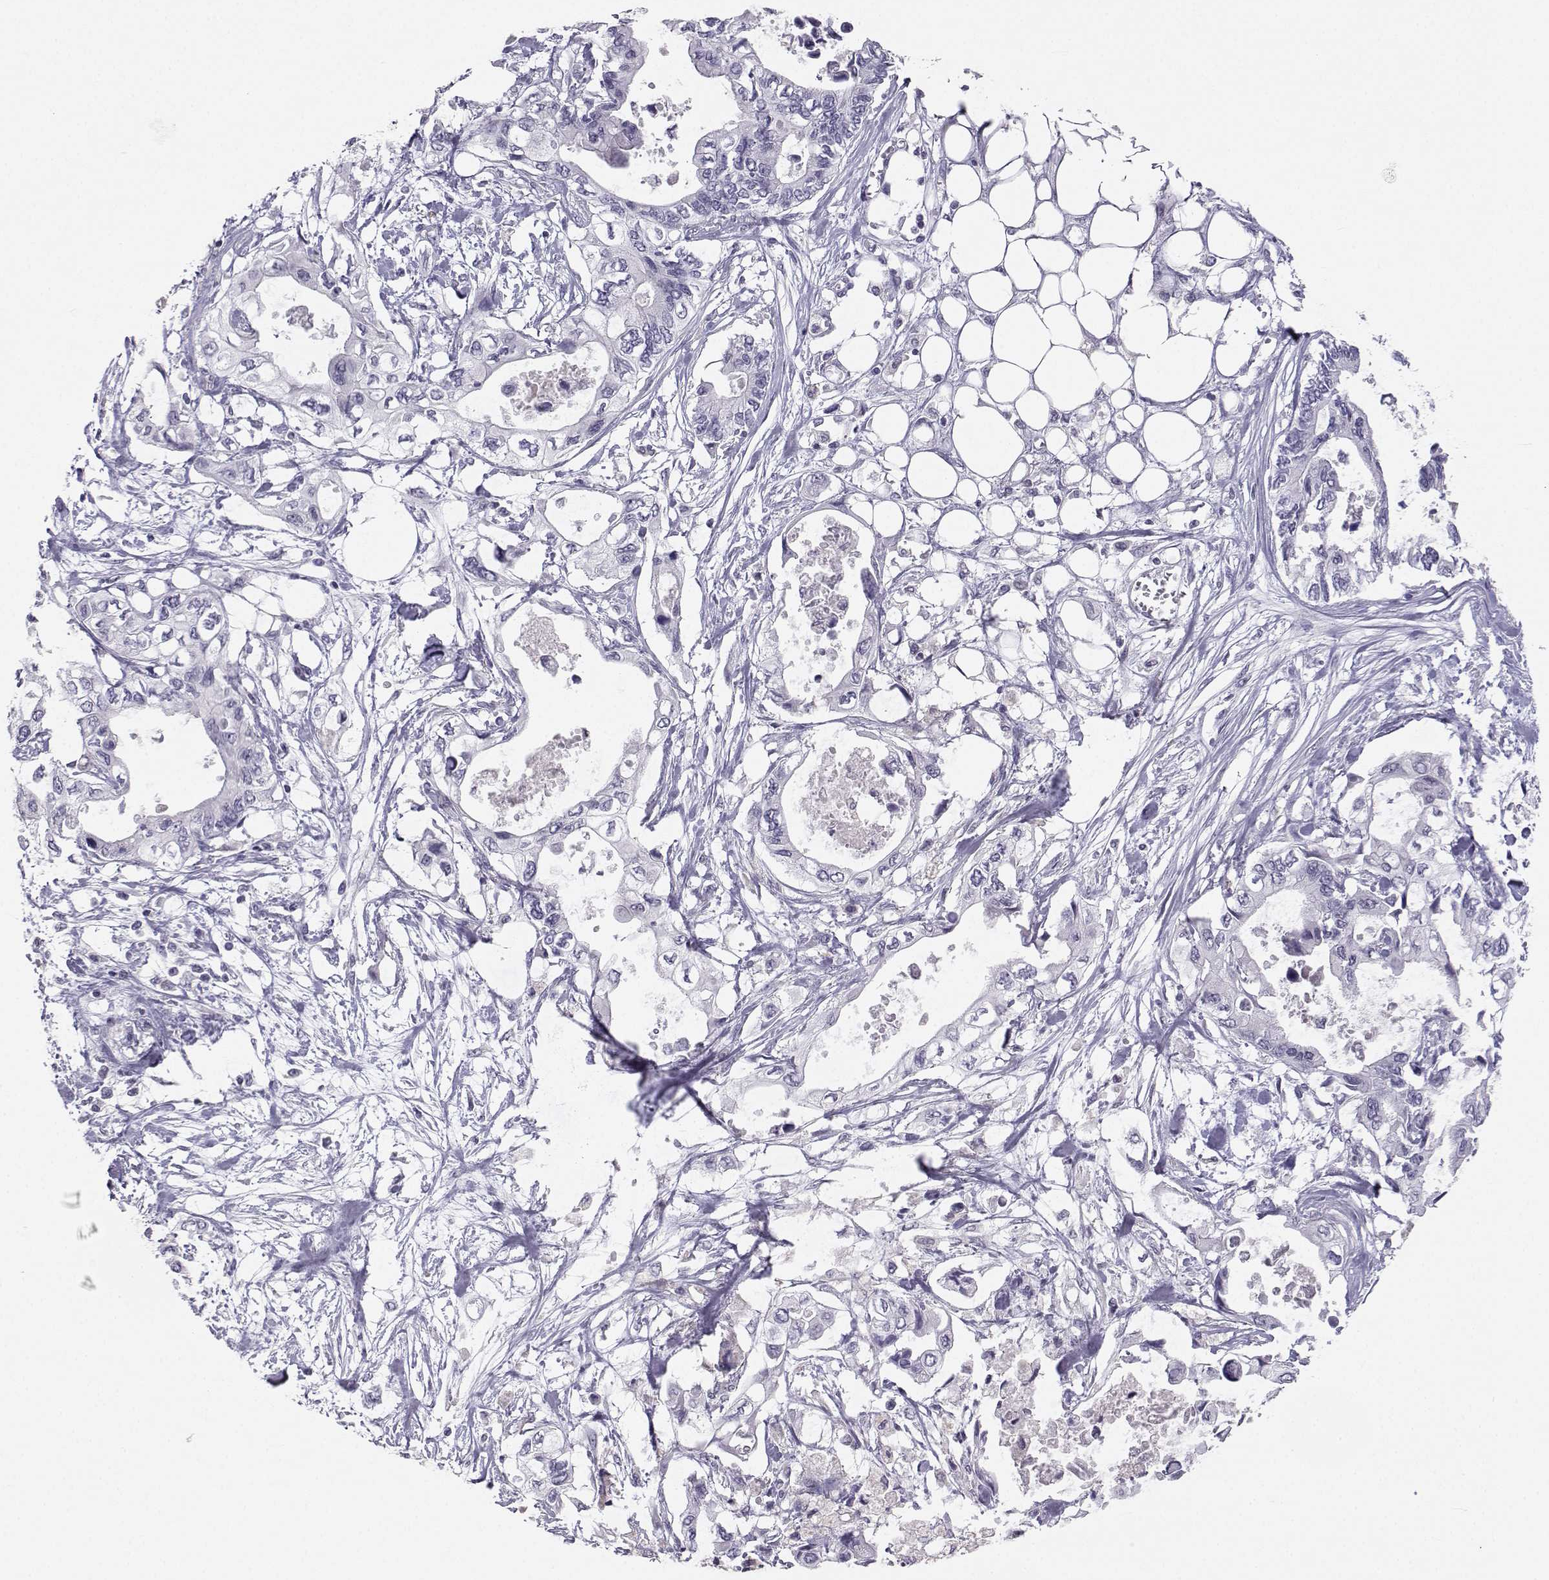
{"staining": {"intensity": "negative", "quantity": "none", "location": "none"}, "tissue": "pancreatic cancer", "cell_type": "Tumor cells", "image_type": "cancer", "snomed": [{"axis": "morphology", "description": "Adenocarcinoma, NOS"}, {"axis": "topography", "description": "Pancreas"}], "caption": "There is no significant staining in tumor cells of adenocarcinoma (pancreatic).", "gene": "MROH7", "patient": {"sex": "female", "age": 63}}